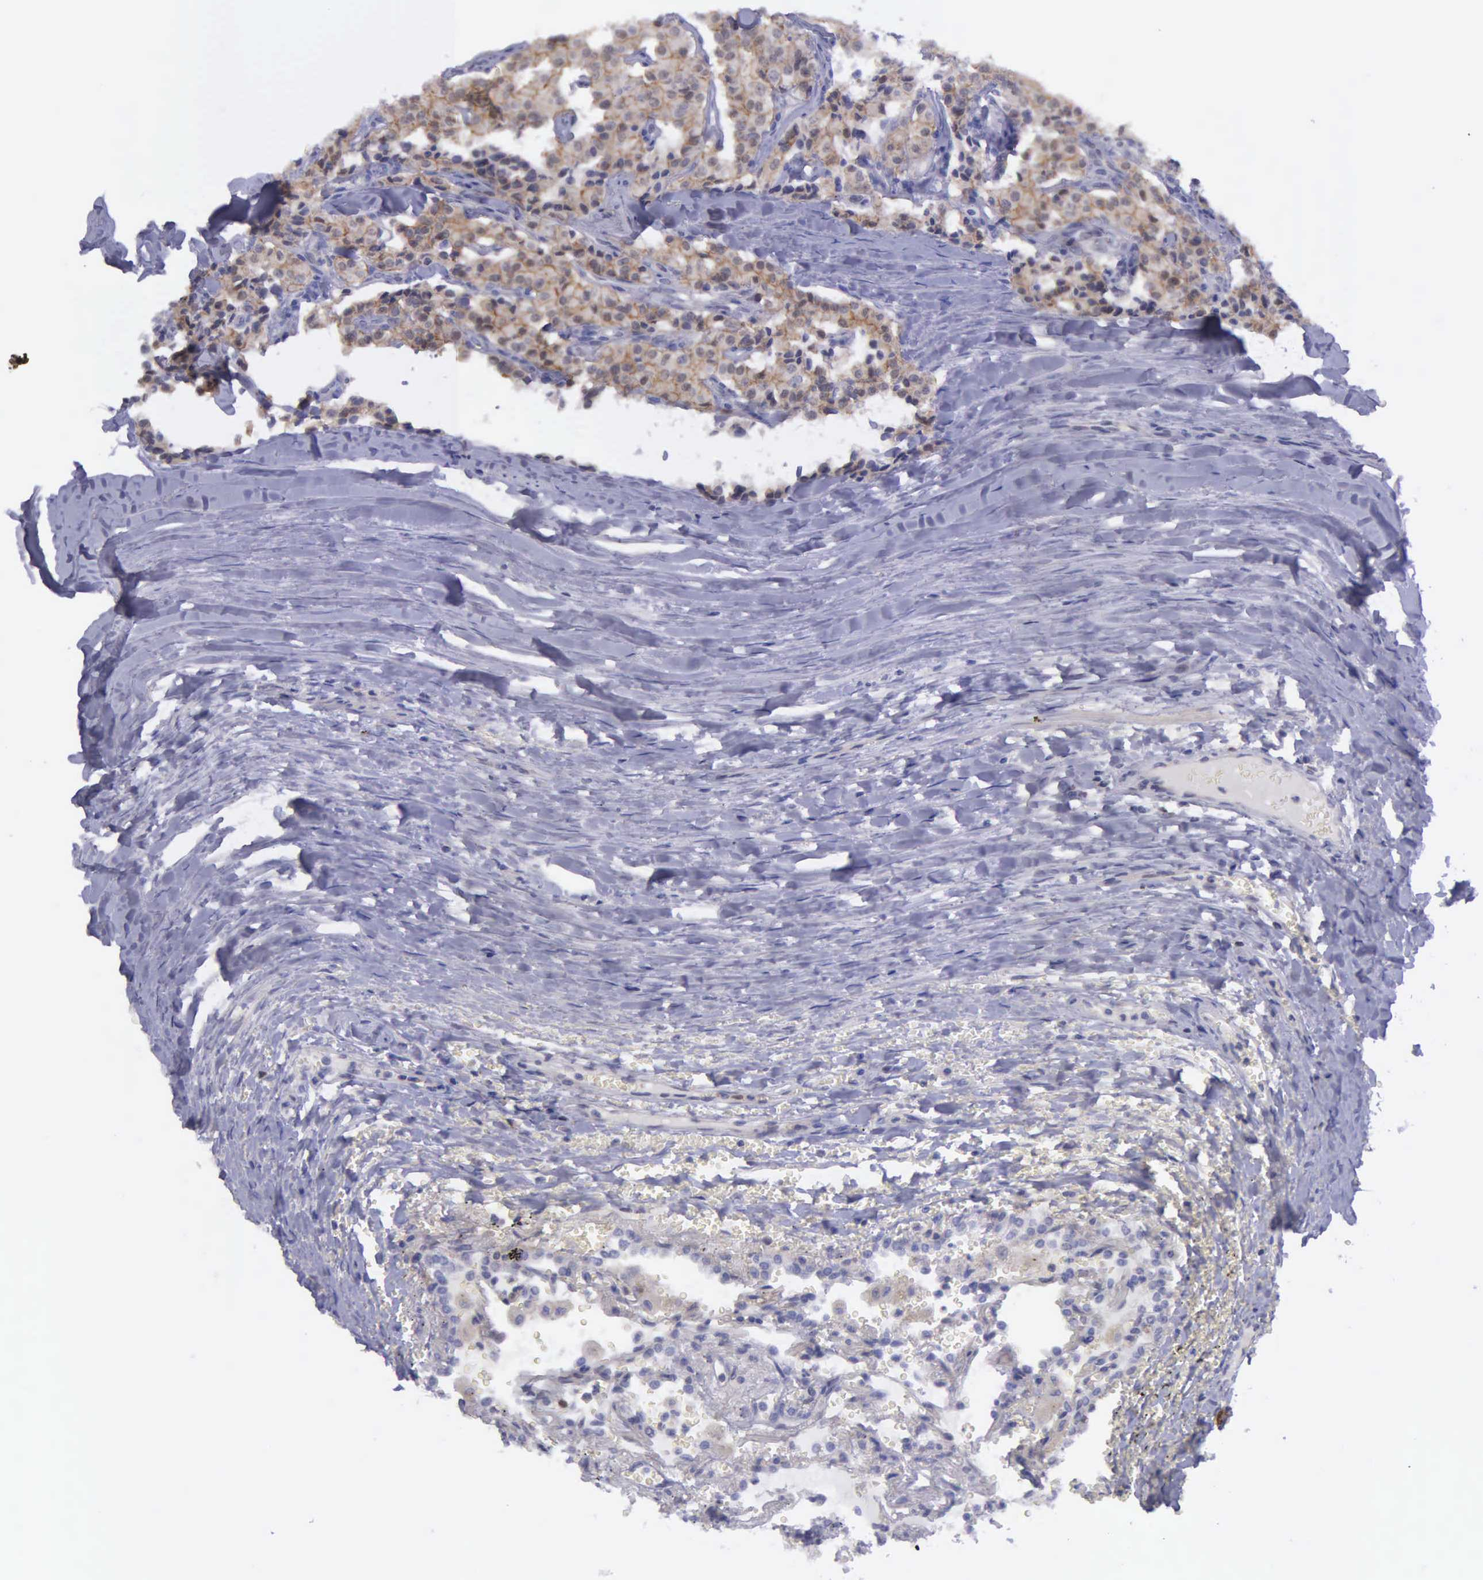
{"staining": {"intensity": "moderate", "quantity": "25%-75%", "location": "cytoplasmic/membranous"}, "tissue": "carcinoid", "cell_type": "Tumor cells", "image_type": "cancer", "snomed": [{"axis": "morphology", "description": "Carcinoid, malignant, NOS"}, {"axis": "topography", "description": "Bronchus"}], "caption": "This is an image of IHC staining of carcinoid, which shows moderate staining in the cytoplasmic/membranous of tumor cells.", "gene": "MICAL3", "patient": {"sex": "male", "age": 55}}